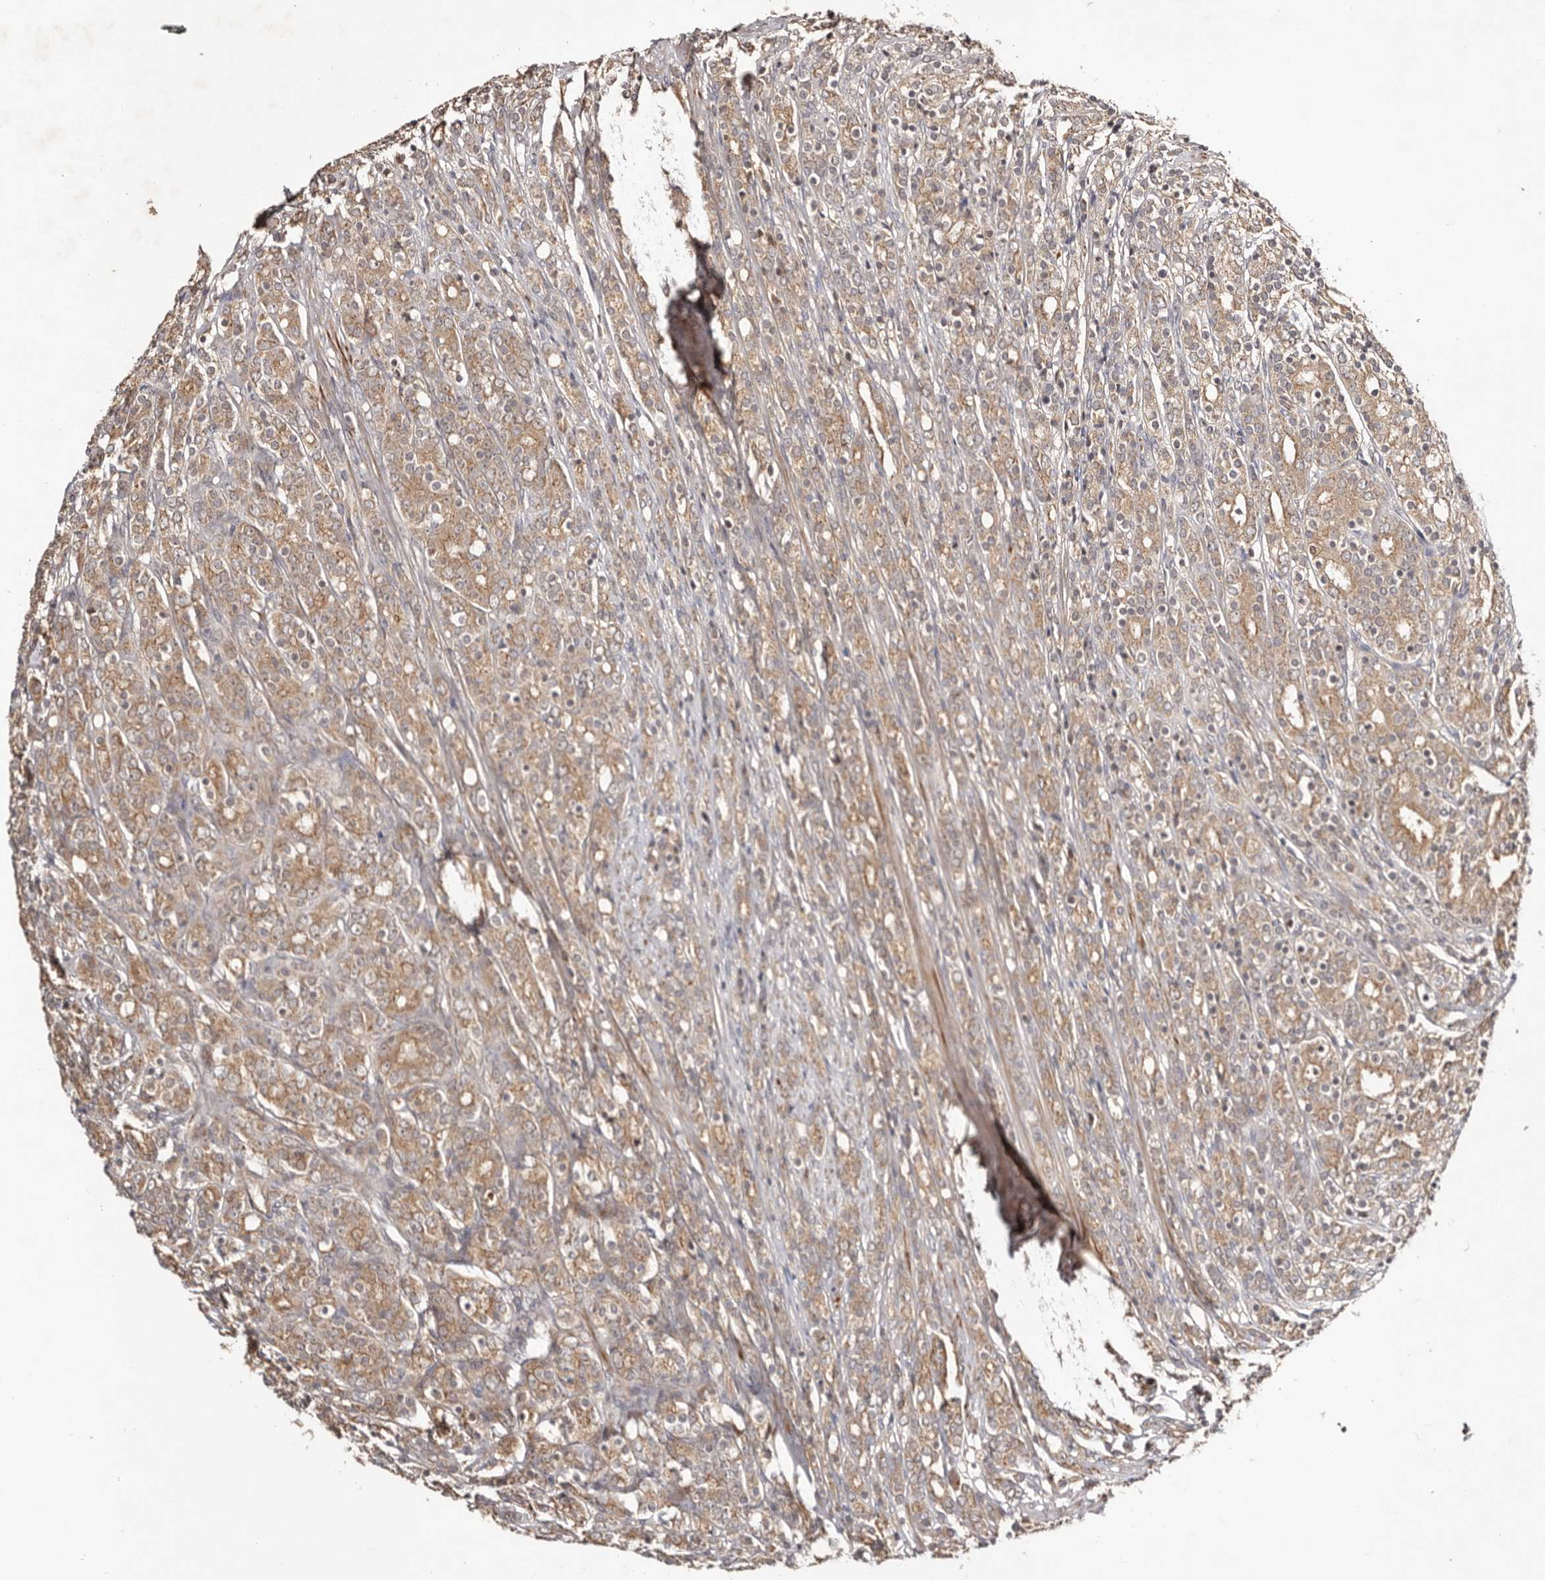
{"staining": {"intensity": "weak", "quantity": ">75%", "location": "cytoplasmic/membranous"}, "tissue": "prostate cancer", "cell_type": "Tumor cells", "image_type": "cancer", "snomed": [{"axis": "morphology", "description": "Adenocarcinoma, High grade"}, {"axis": "topography", "description": "Prostate"}], "caption": "This is a histology image of immunohistochemistry staining of prostate cancer, which shows weak expression in the cytoplasmic/membranous of tumor cells.", "gene": "PKIB", "patient": {"sex": "male", "age": 62}}